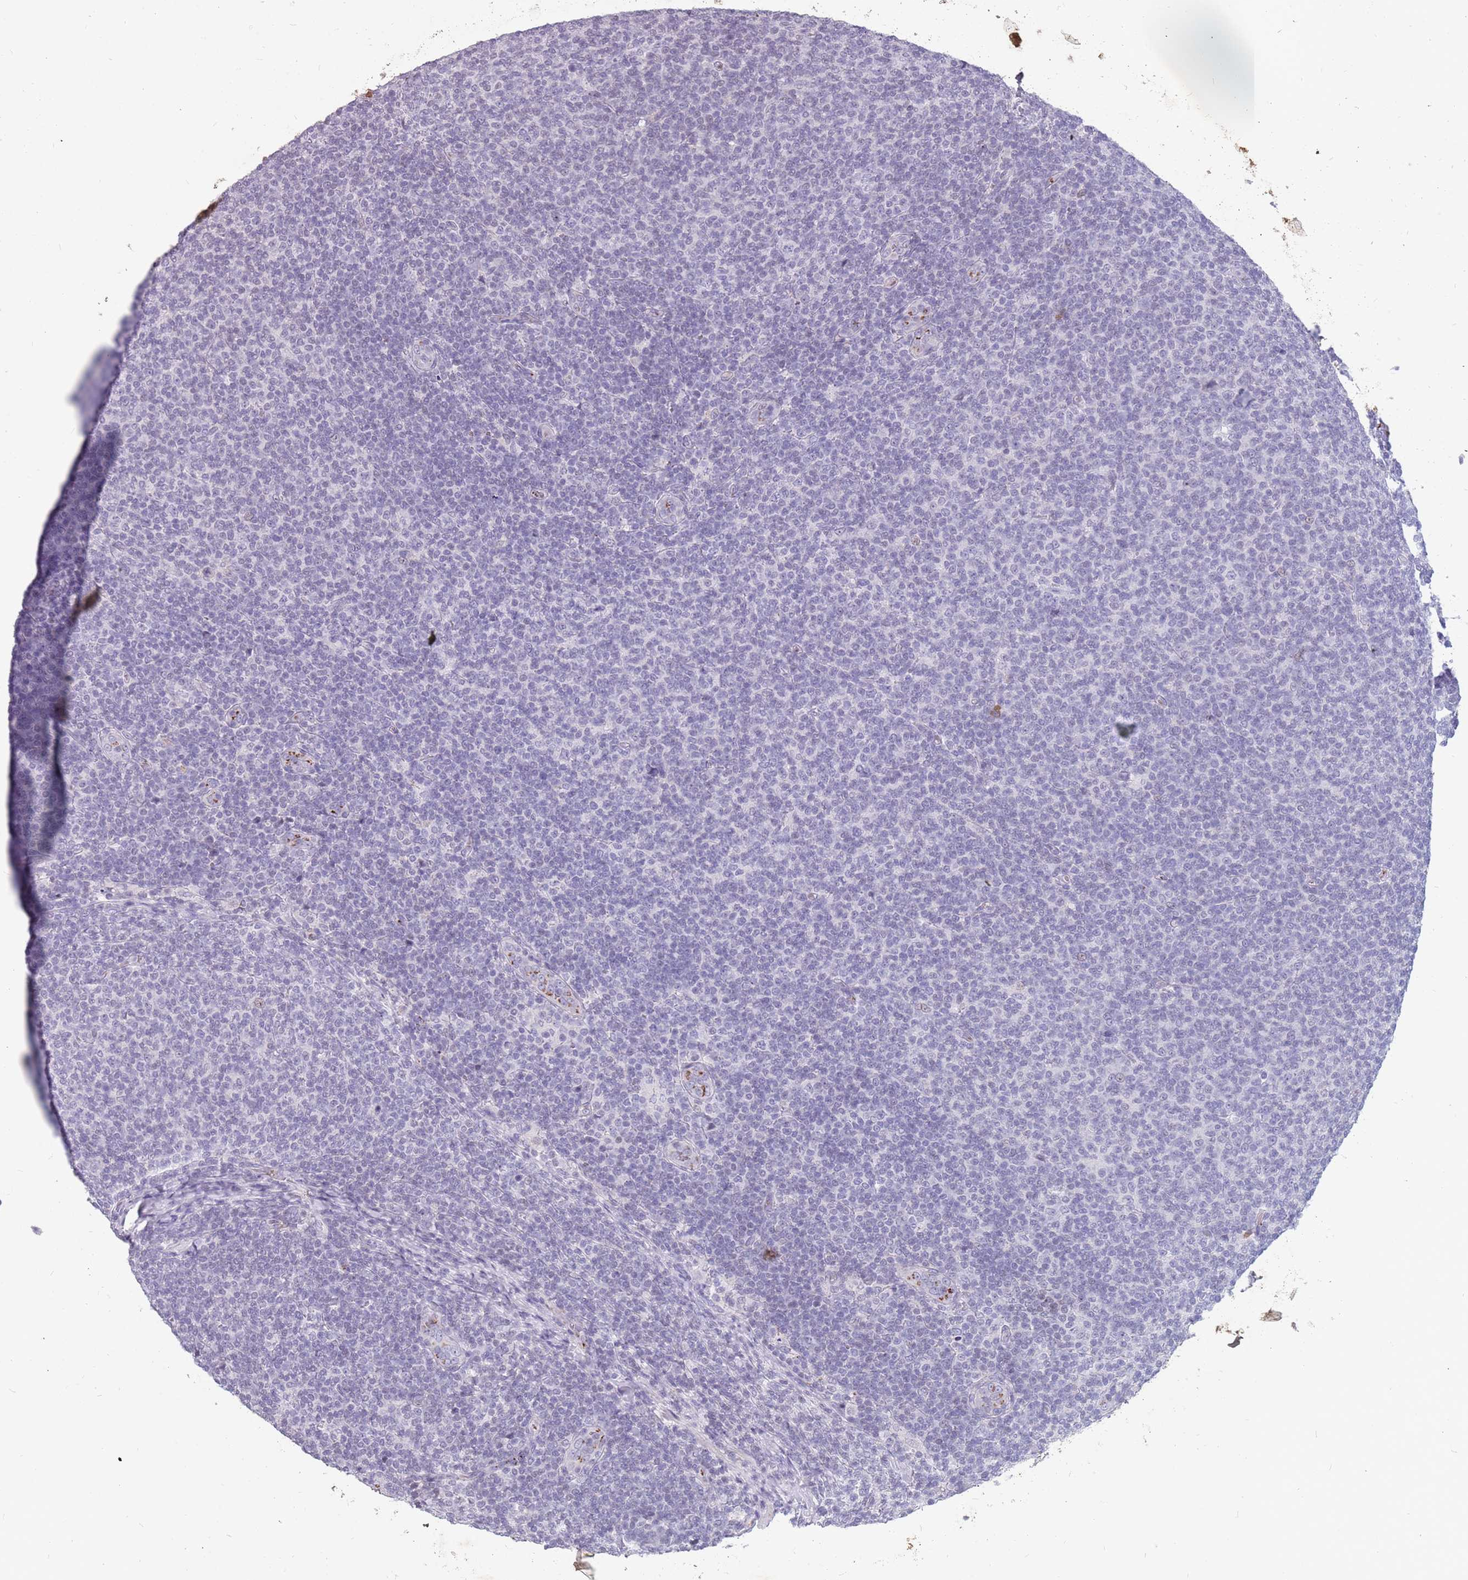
{"staining": {"intensity": "negative", "quantity": "none", "location": "none"}, "tissue": "lymphoma", "cell_type": "Tumor cells", "image_type": "cancer", "snomed": [{"axis": "morphology", "description": "Malignant lymphoma, non-Hodgkin's type, Low grade"}, {"axis": "topography", "description": "Lymph node"}], "caption": "Lymphoma stained for a protein using immunohistochemistry (IHC) exhibits no staining tumor cells.", "gene": "NEK6", "patient": {"sex": "male", "age": 66}}